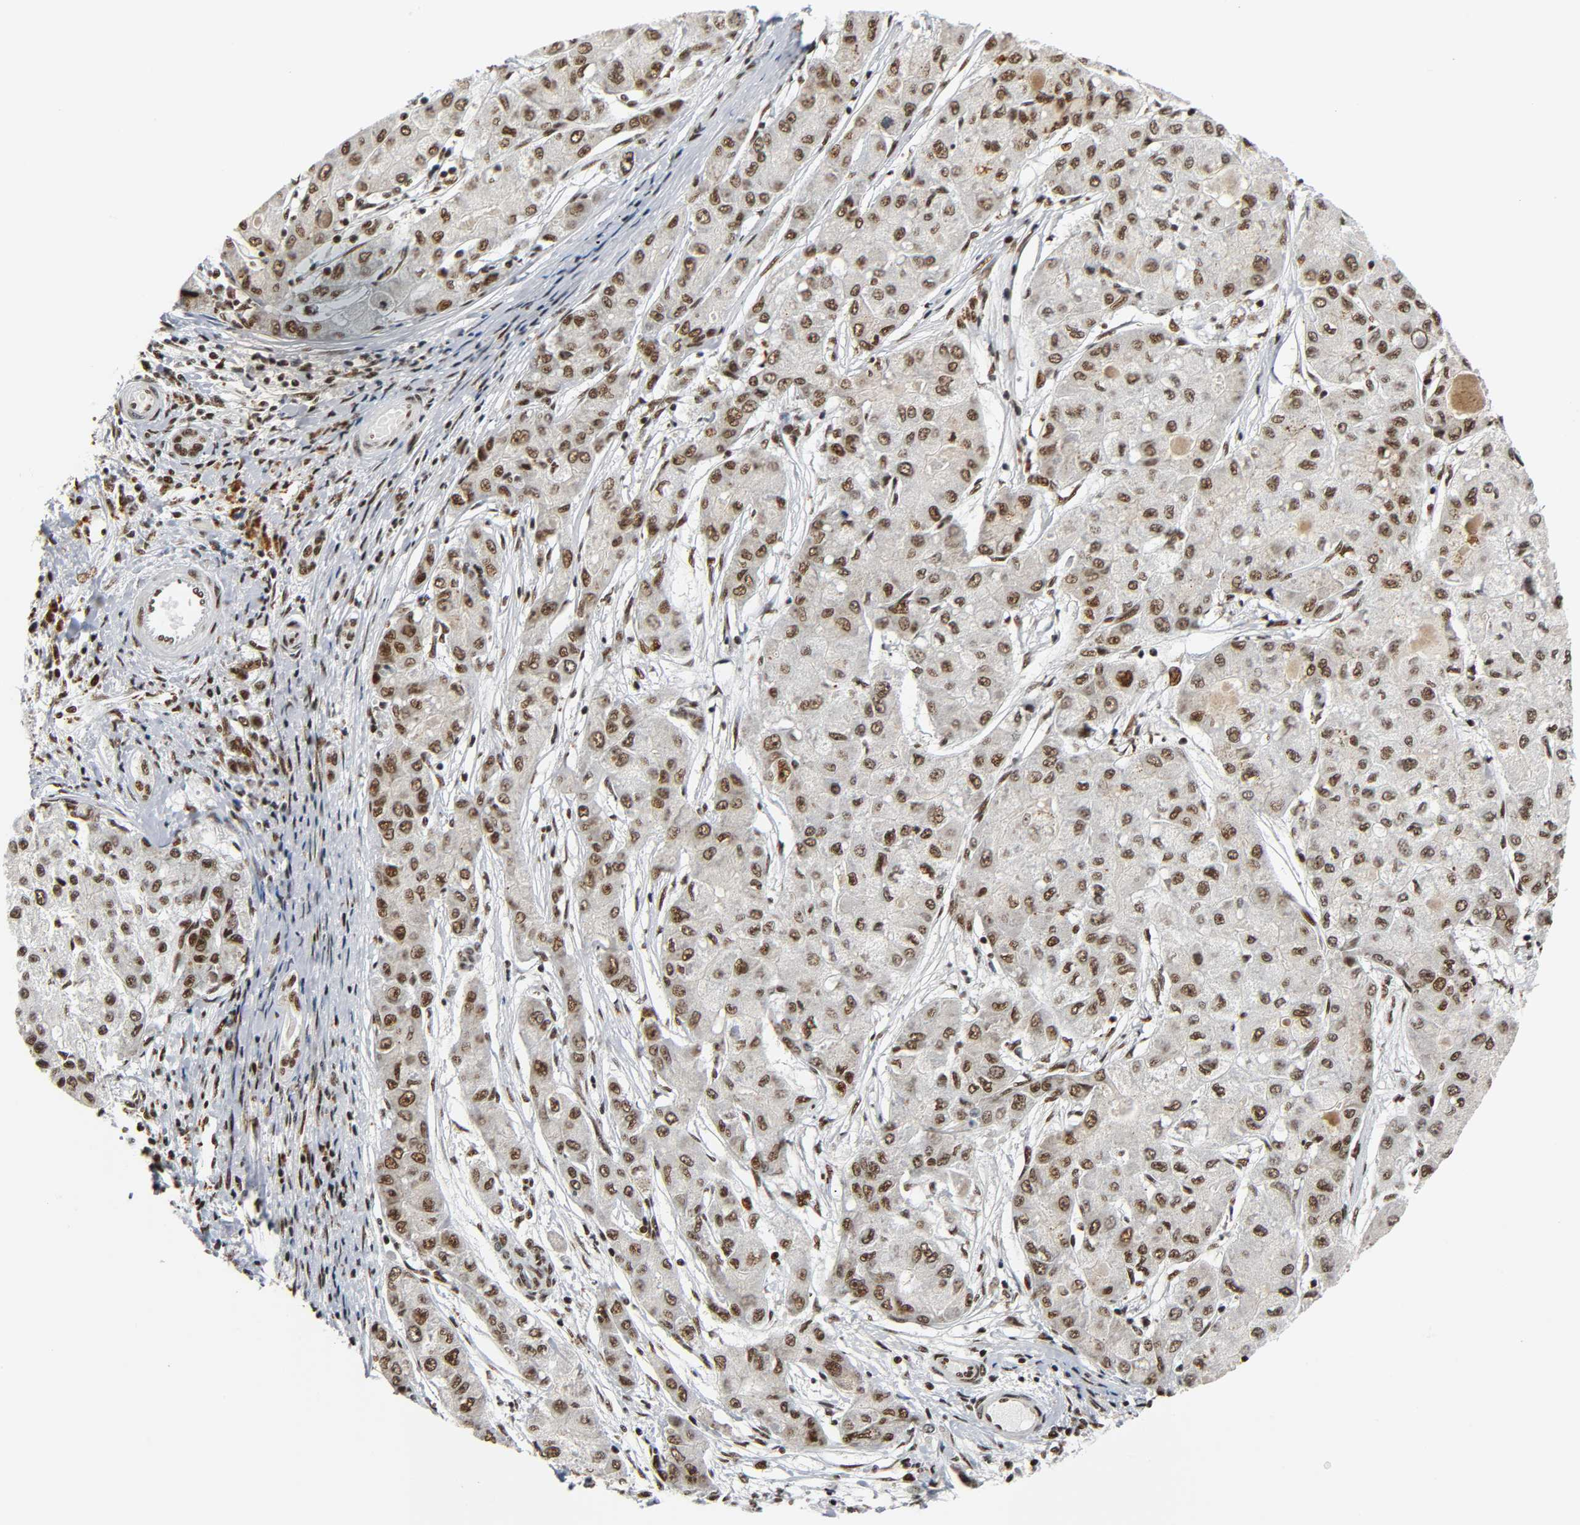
{"staining": {"intensity": "strong", "quantity": ">75%", "location": "nuclear"}, "tissue": "liver cancer", "cell_type": "Tumor cells", "image_type": "cancer", "snomed": [{"axis": "morphology", "description": "Carcinoma, Hepatocellular, NOS"}, {"axis": "topography", "description": "Liver"}], "caption": "Immunohistochemical staining of liver hepatocellular carcinoma shows high levels of strong nuclear staining in about >75% of tumor cells. (DAB = brown stain, brightfield microscopy at high magnification).", "gene": "CDK9", "patient": {"sex": "male", "age": 80}}